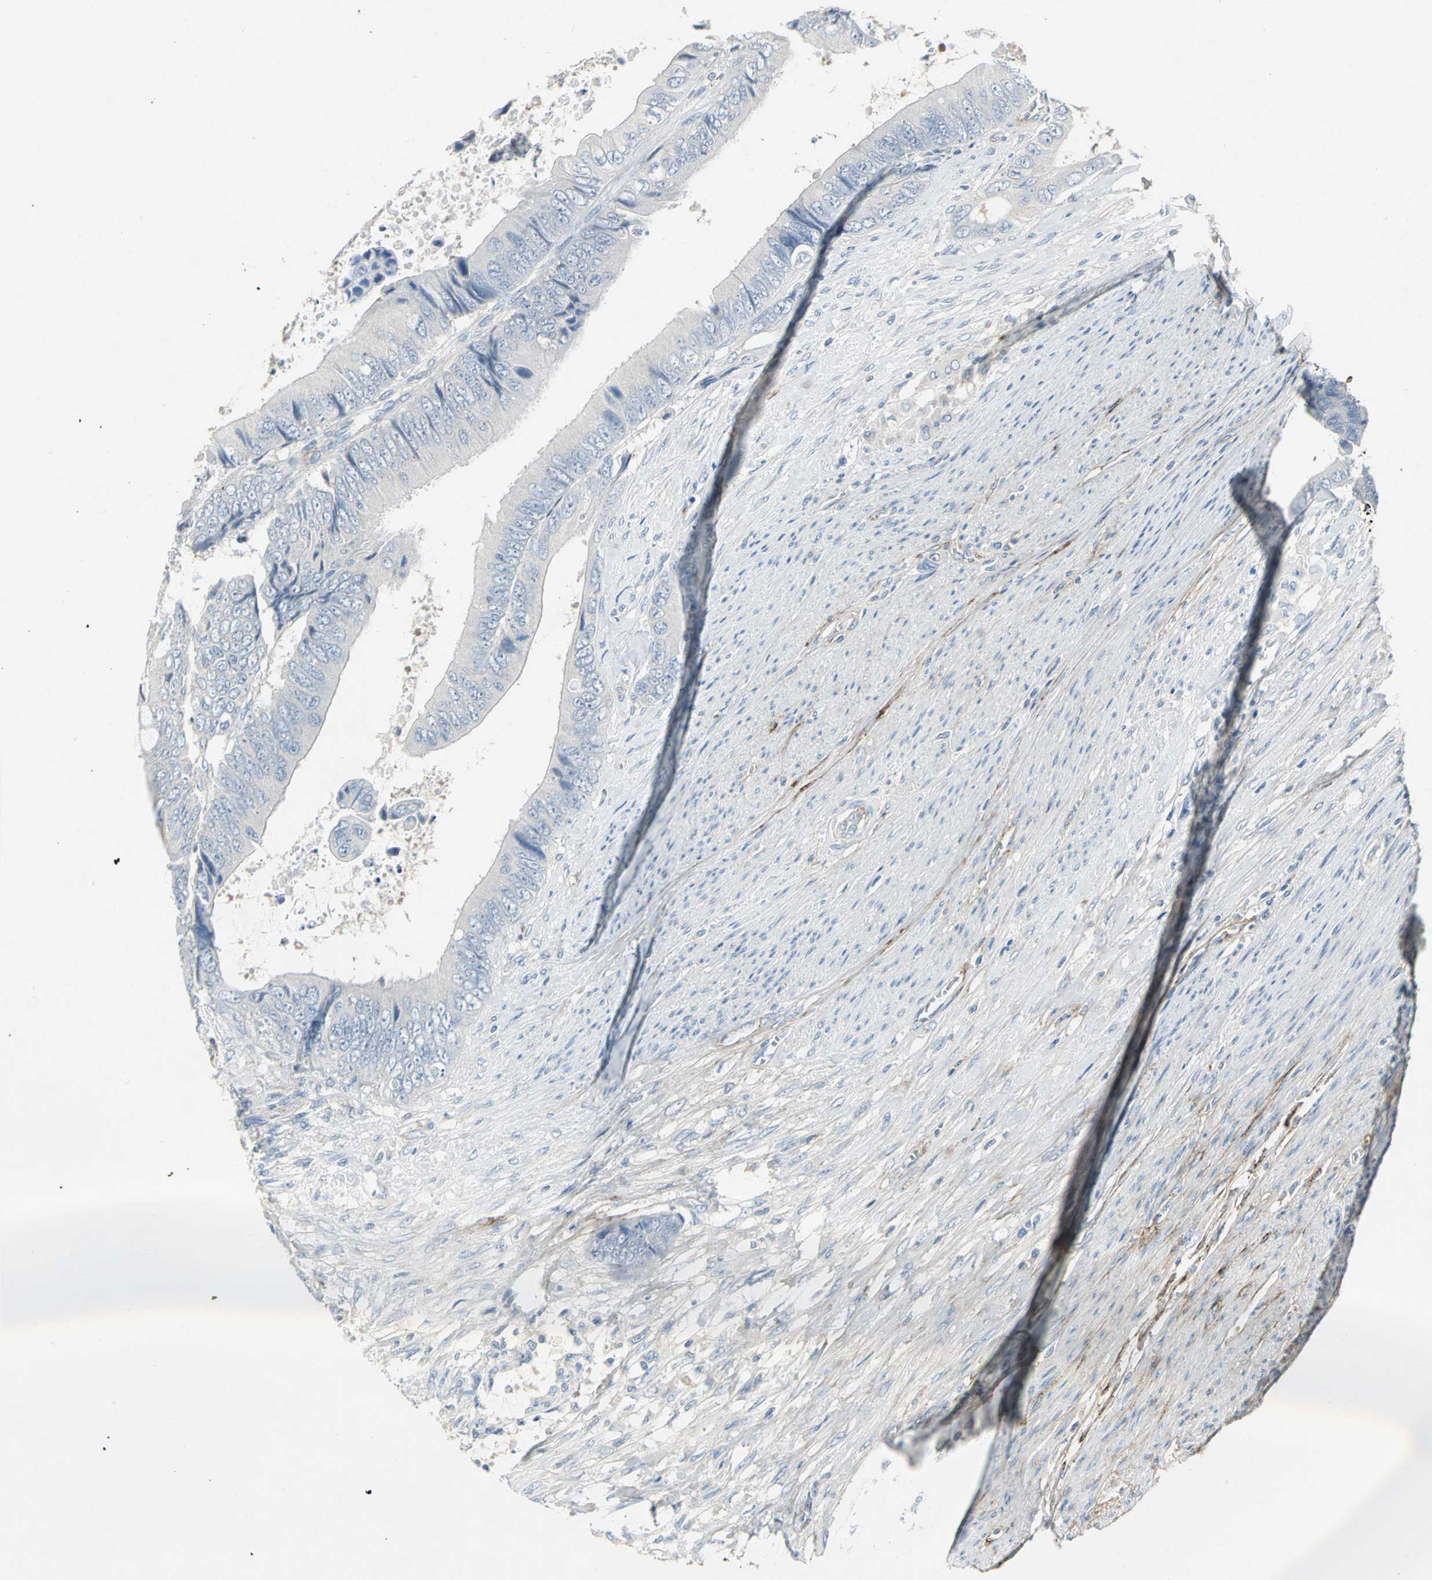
{"staining": {"intensity": "negative", "quantity": "none", "location": "none"}, "tissue": "colorectal cancer", "cell_type": "Tumor cells", "image_type": "cancer", "snomed": [{"axis": "morphology", "description": "Adenocarcinoma, NOS"}, {"axis": "topography", "description": "Rectum"}], "caption": "This is a photomicrograph of immunohistochemistry (IHC) staining of colorectal adenocarcinoma, which shows no positivity in tumor cells. Brightfield microscopy of immunohistochemistry stained with DAB (3,3'-diaminobenzidine) (brown) and hematoxylin (blue), captured at high magnification.", "gene": "EFNB3", "patient": {"sex": "female", "age": 77}}